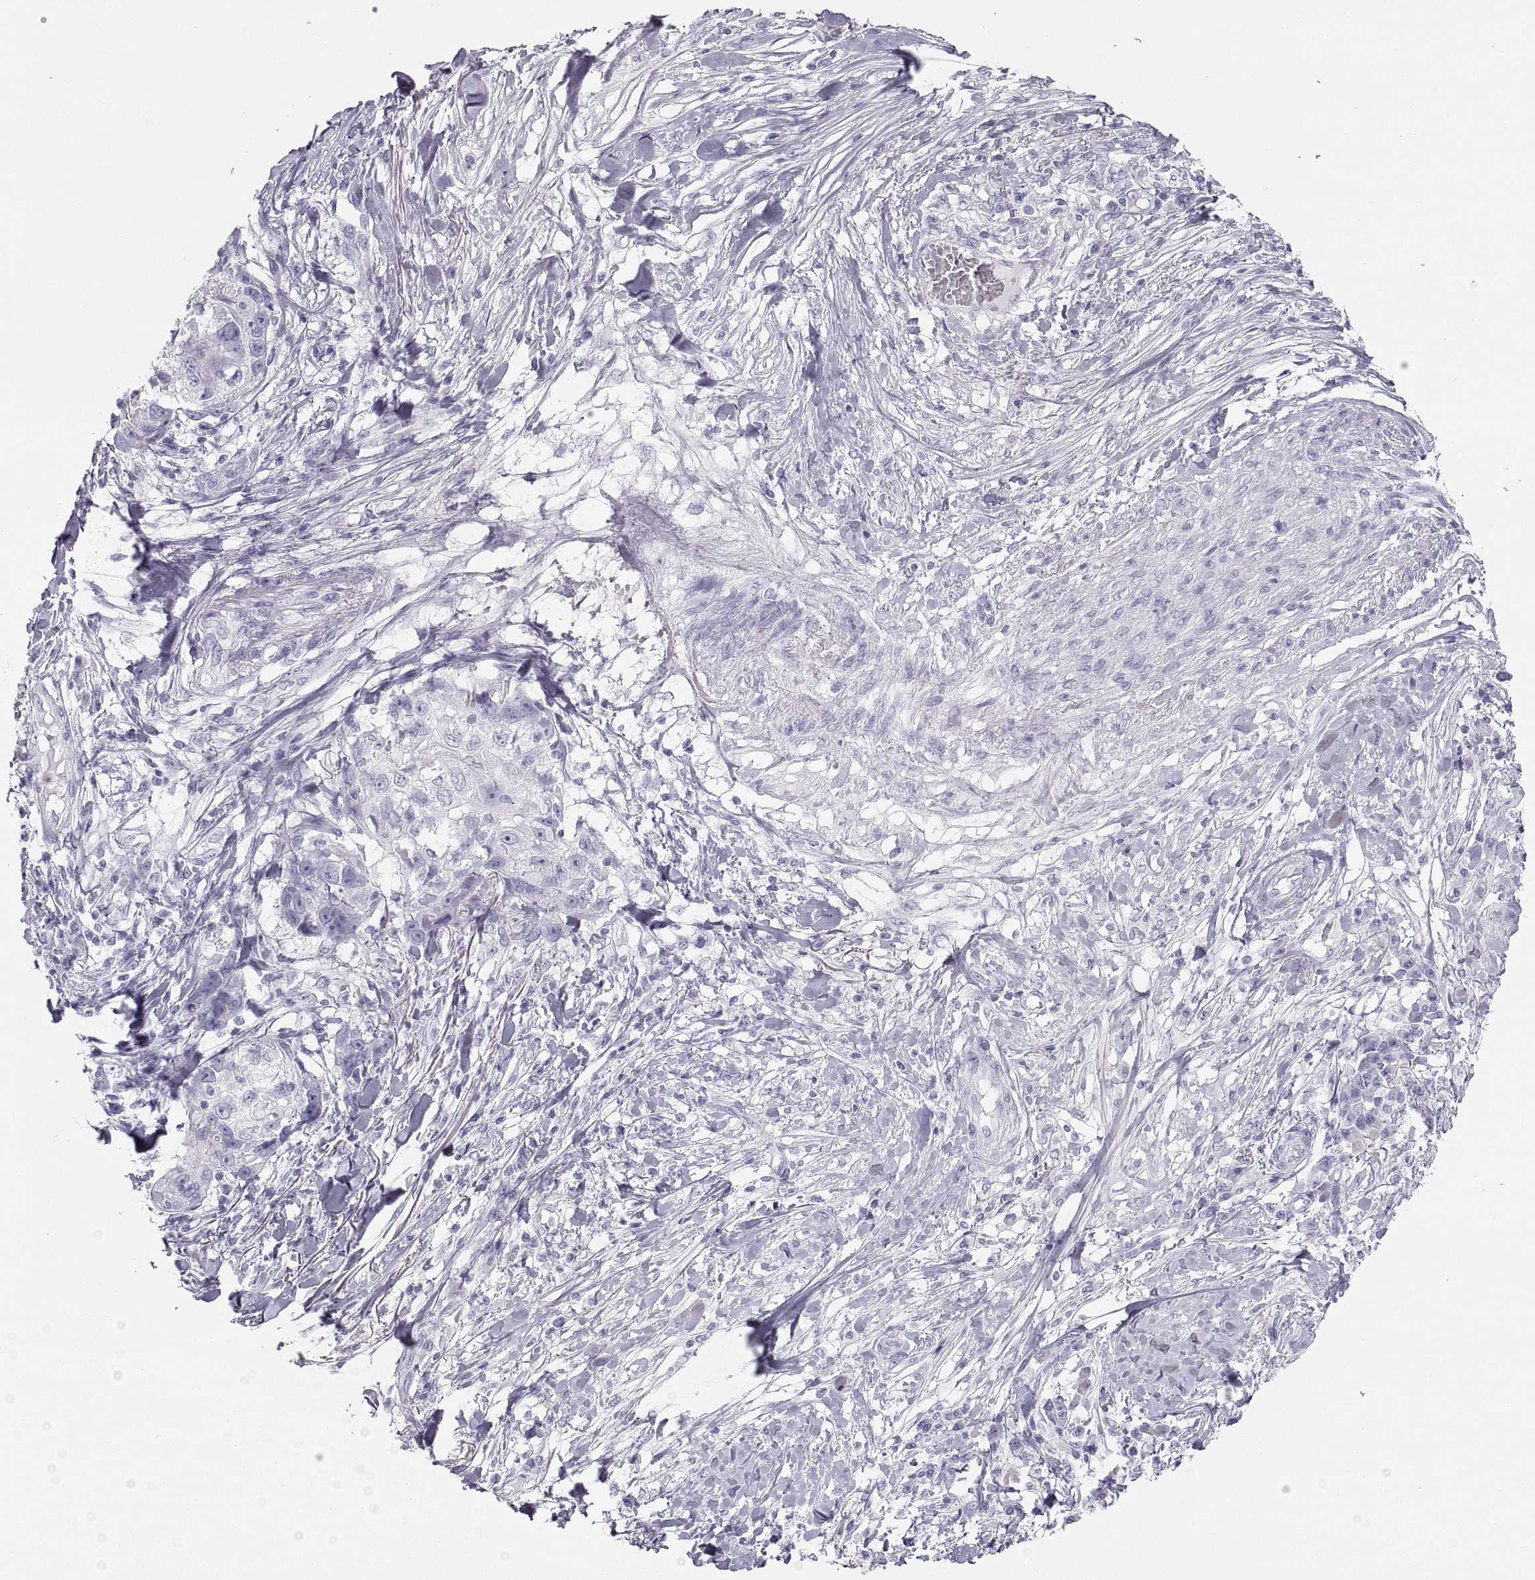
{"staining": {"intensity": "negative", "quantity": "none", "location": "none"}, "tissue": "skin cancer", "cell_type": "Tumor cells", "image_type": "cancer", "snomed": [{"axis": "morphology", "description": "Squamous cell carcinoma, NOS"}, {"axis": "topography", "description": "Skin"}], "caption": "High magnification brightfield microscopy of skin cancer (squamous cell carcinoma) stained with DAB (3,3'-diaminobenzidine) (brown) and counterstained with hematoxylin (blue): tumor cells show no significant positivity.", "gene": "SEMG1", "patient": {"sex": "male", "age": 92}}